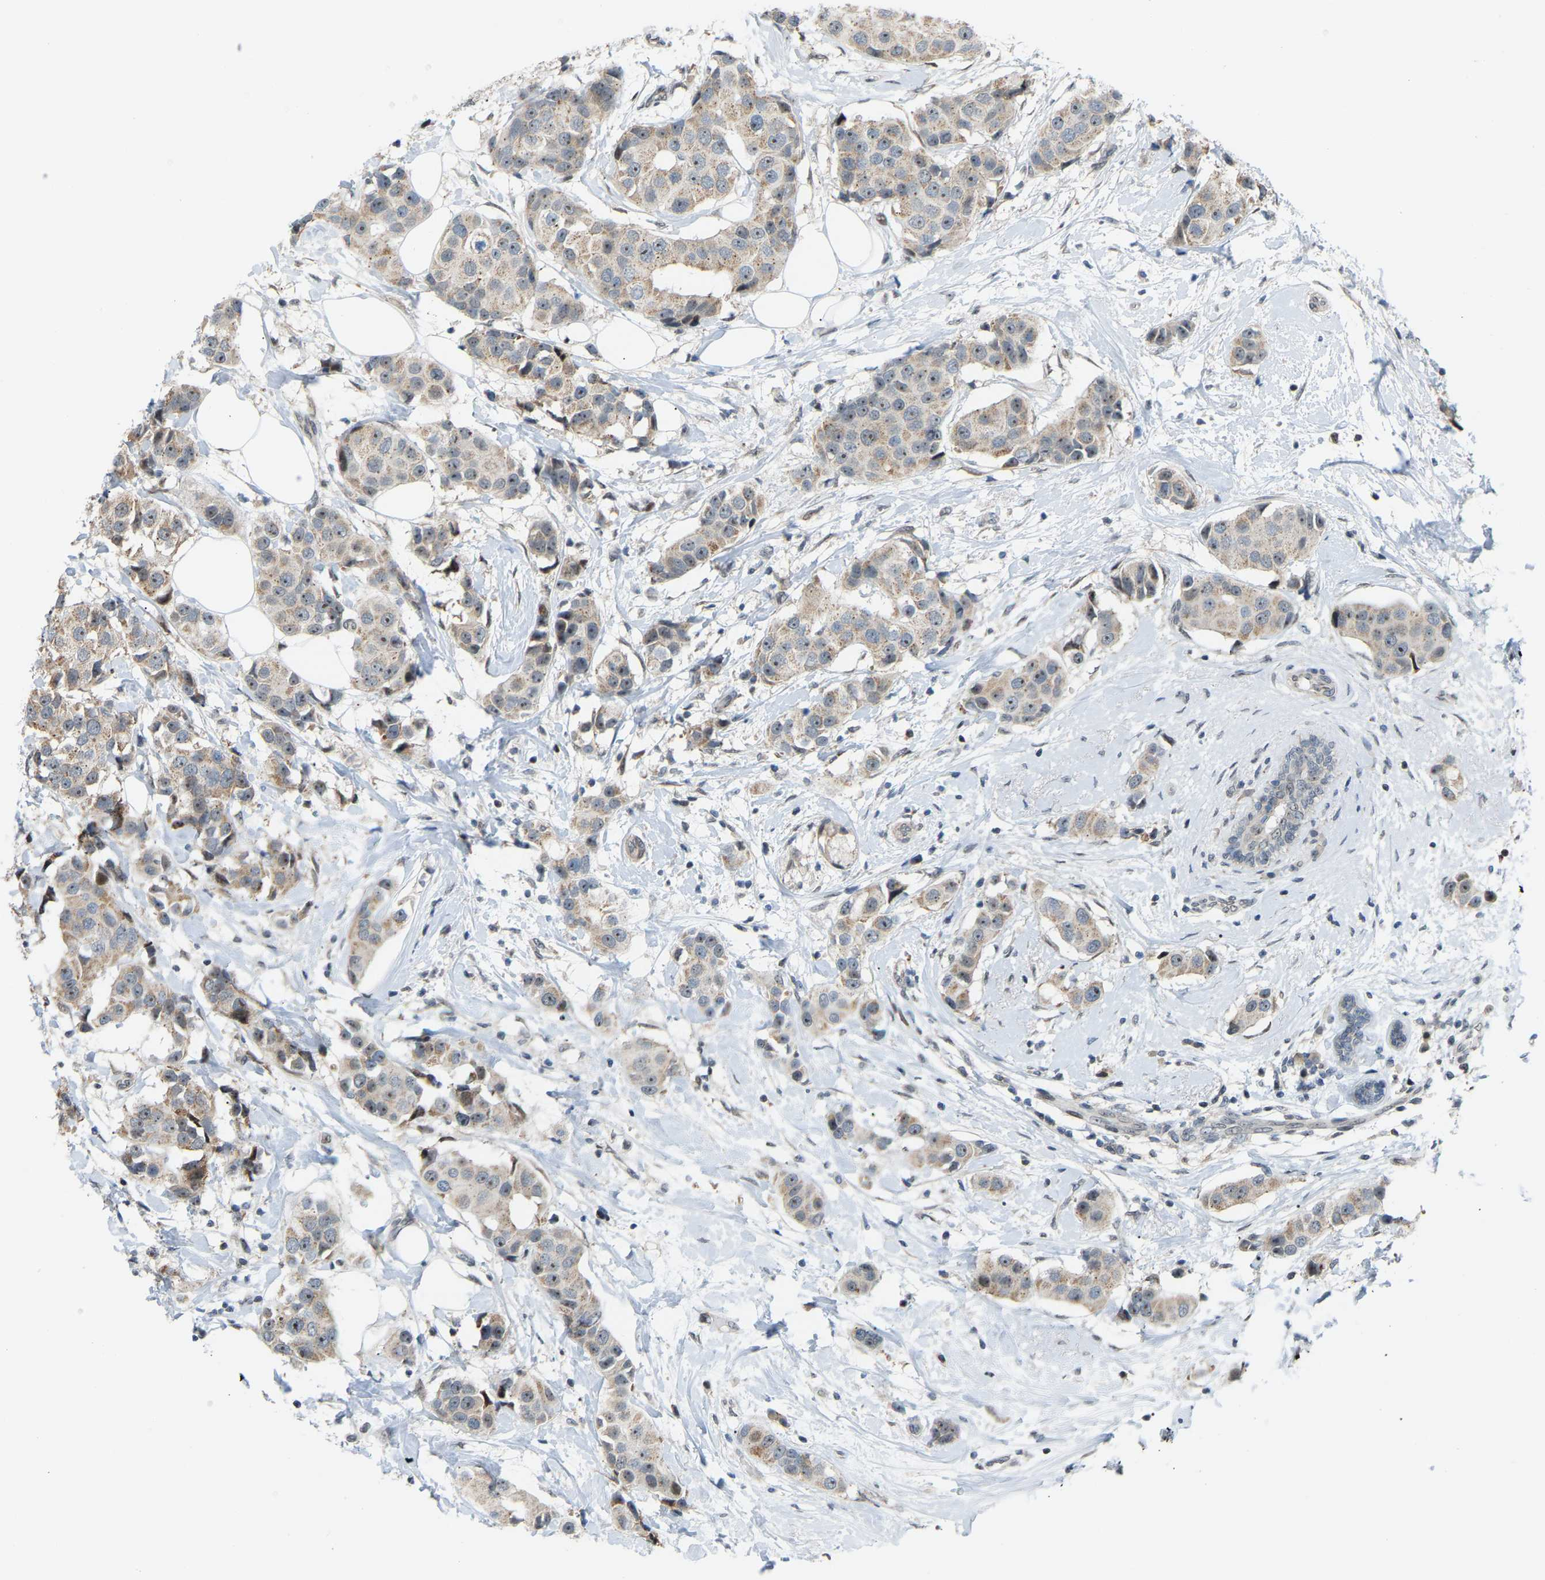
{"staining": {"intensity": "weak", "quantity": ">75%", "location": "cytoplasmic/membranous,nuclear"}, "tissue": "breast cancer", "cell_type": "Tumor cells", "image_type": "cancer", "snomed": [{"axis": "morphology", "description": "Normal tissue, NOS"}, {"axis": "morphology", "description": "Duct carcinoma"}, {"axis": "topography", "description": "Breast"}], "caption": "Immunohistochemistry (IHC) micrograph of neoplastic tissue: breast cancer (invasive ductal carcinoma) stained using immunohistochemistry (IHC) shows low levels of weak protein expression localized specifically in the cytoplasmic/membranous and nuclear of tumor cells, appearing as a cytoplasmic/membranous and nuclear brown color.", "gene": "CROT", "patient": {"sex": "female", "age": 39}}